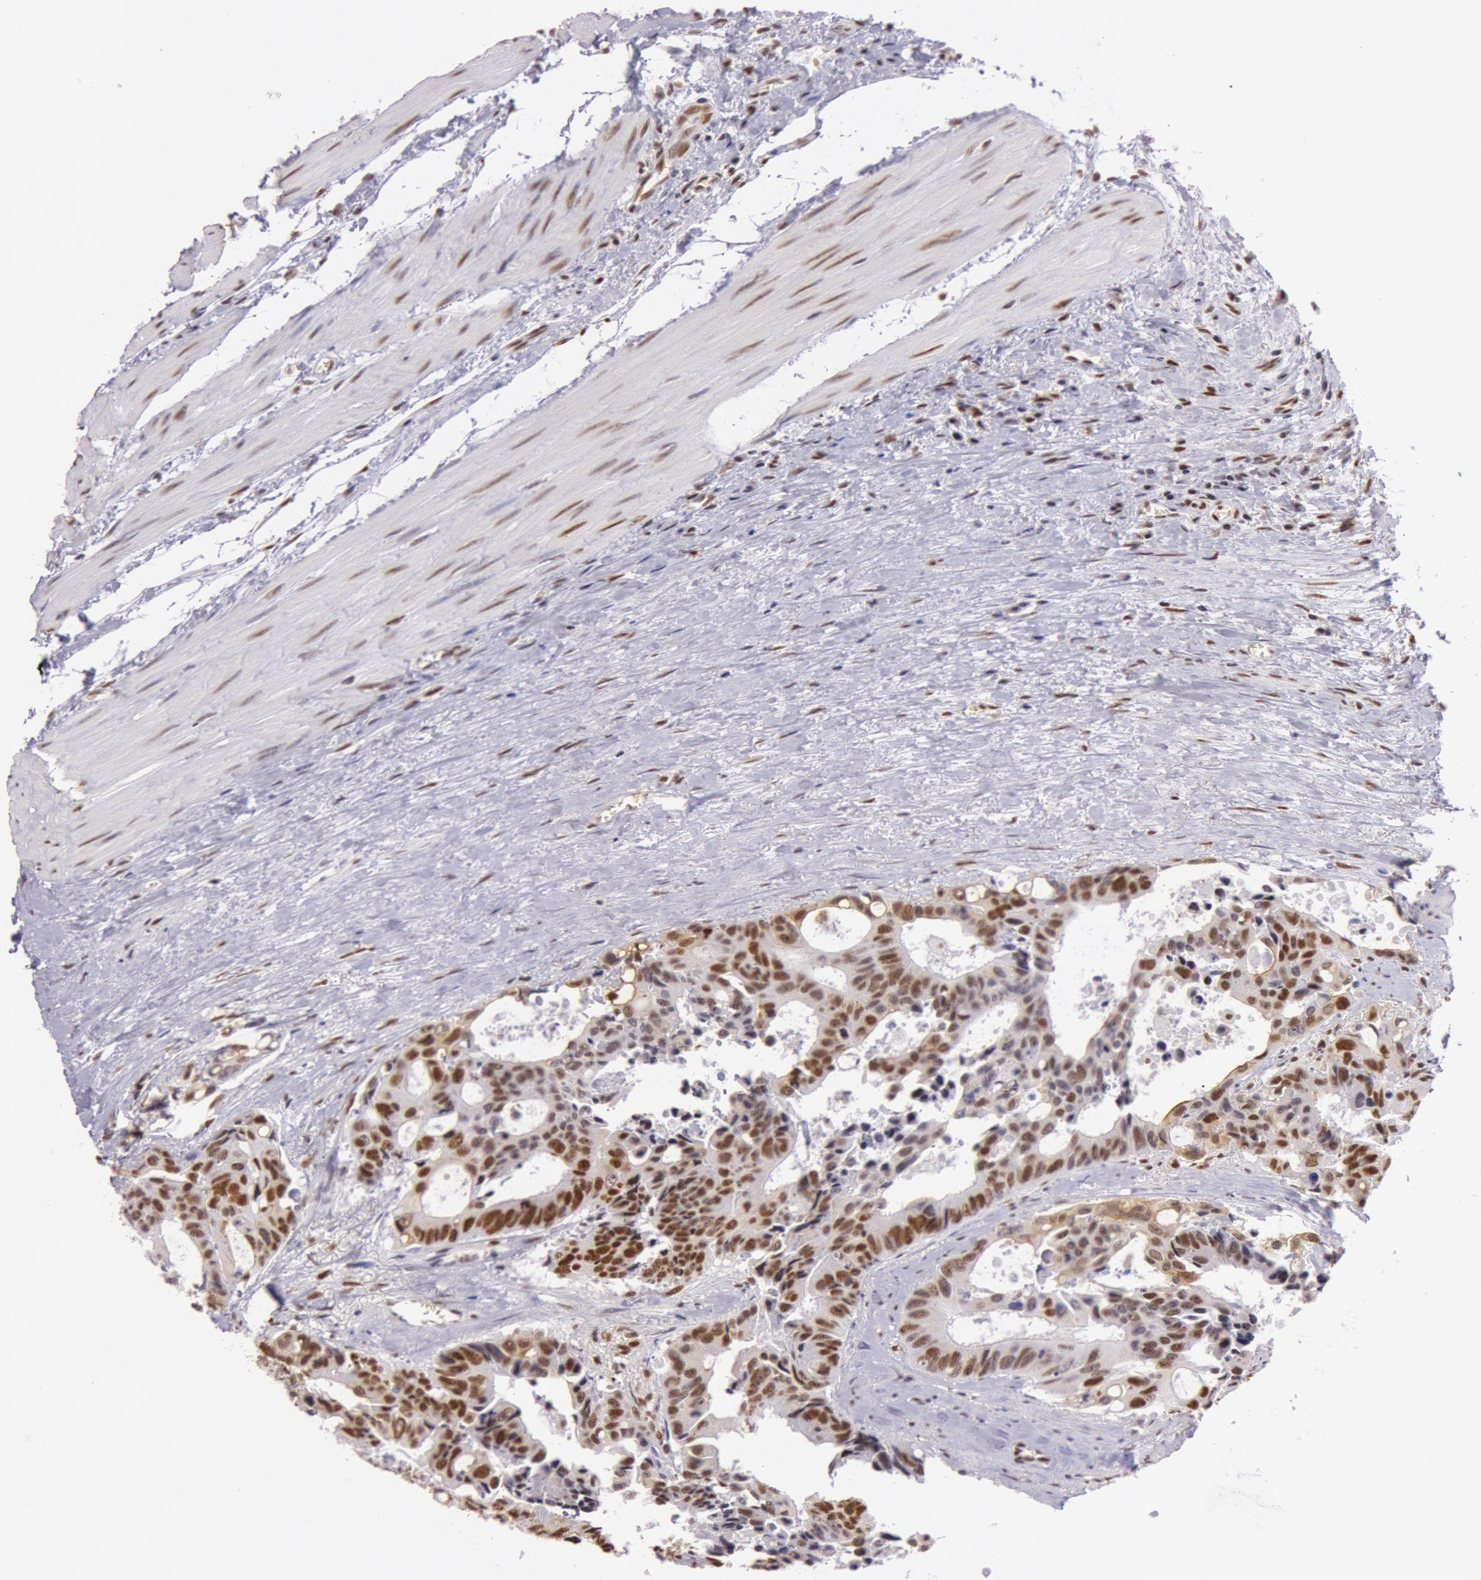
{"staining": {"intensity": "strong", "quantity": ">75%", "location": "nuclear"}, "tissue": "colorectal cancer", "cell_type": "Tumor cells", "image_type": "cancer", "snomed": [{"axis": "morphology", "description": "Adenocarcinoma, NOS"}, {"axis": "topography", "description": "Rectum"}], "caption": "A high-resolution photomicrograph shows immunohistochemistry (IHC) staining of adenocarcinoma (colorectal), which displays strong nuclear staining in about >75% of tumor cells.", "gene": "NBN", "patient": {"sex": "male", "age": 76}}